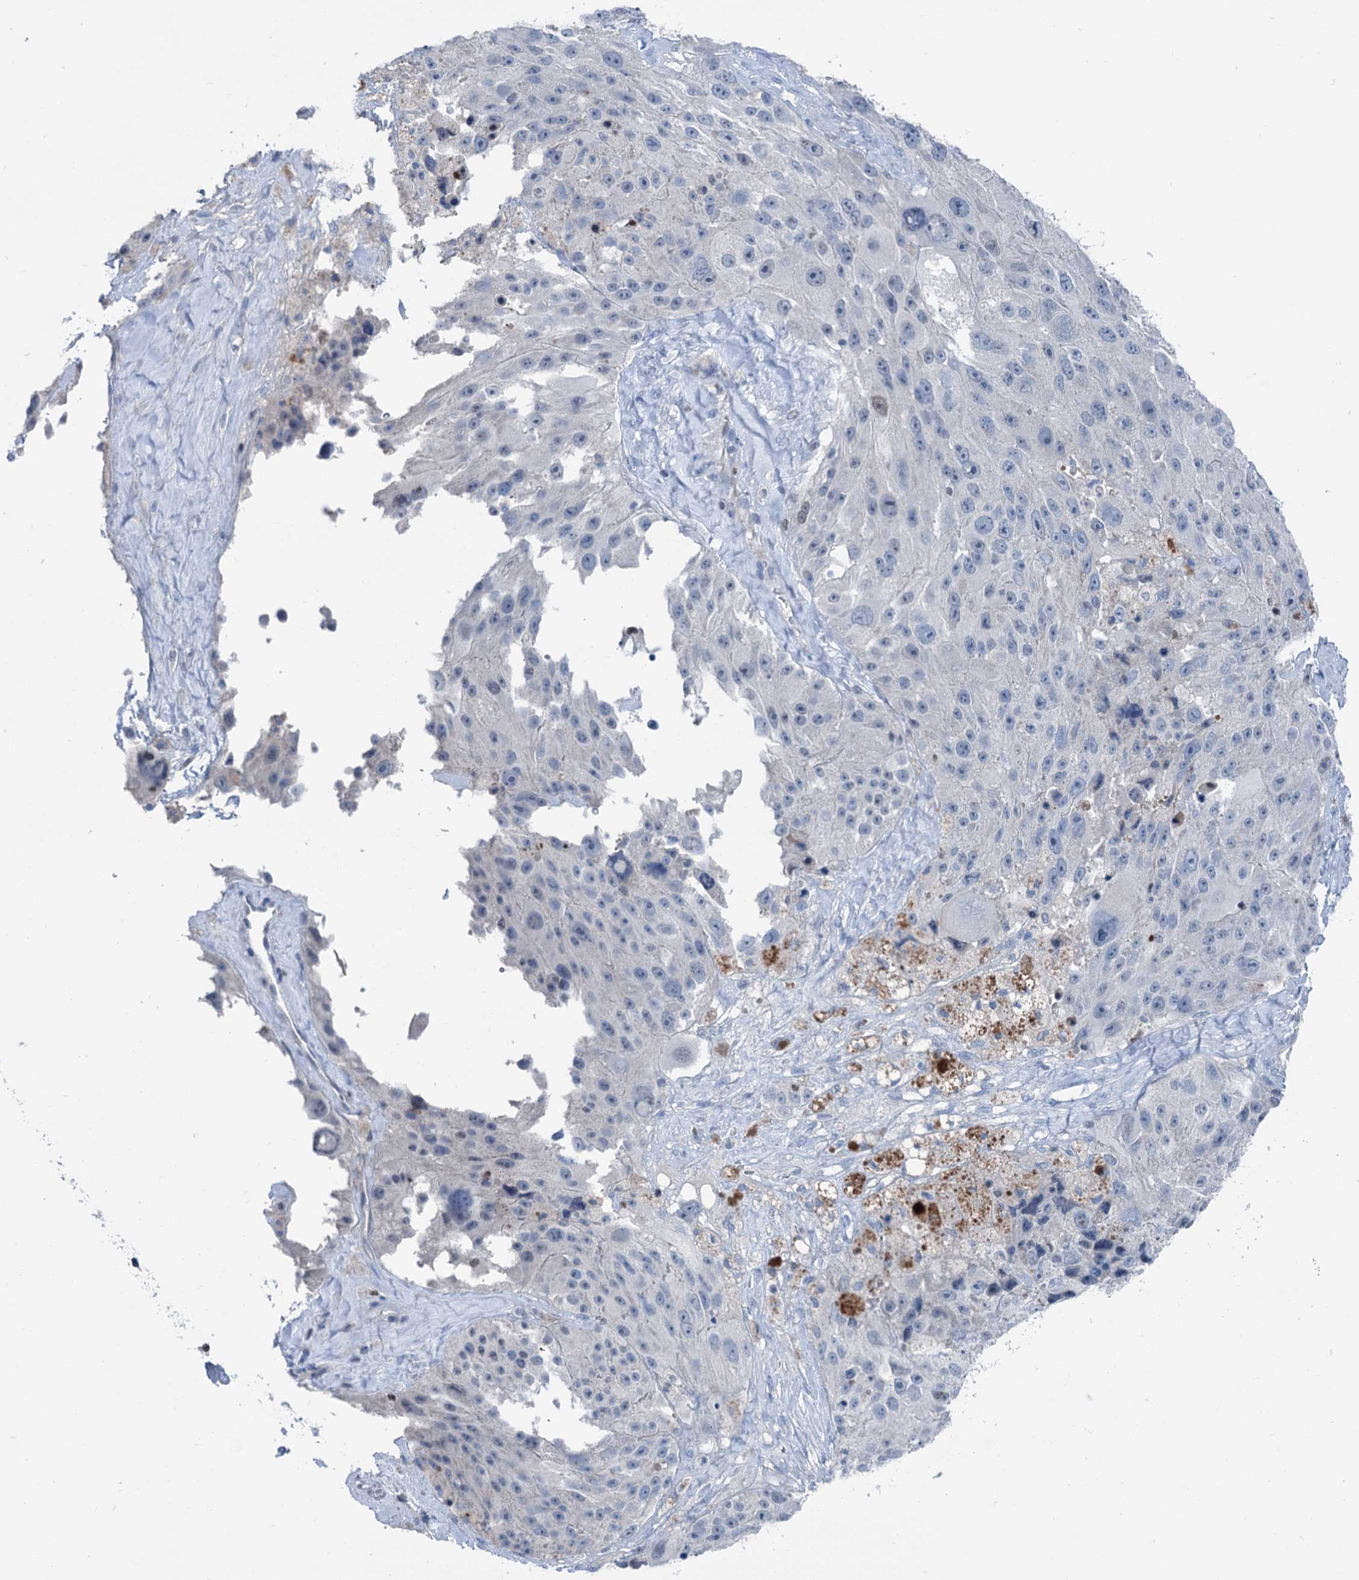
{"staining": {"intensity": "negative", "quantity": "none", "location": "none"}, "tissue": "melanoma", "cell_type": "Tumor cells", "image_type": "cancer", "snomed": [{"axis": "morphology", "description": "Malignant melanoma, Metastatic site"}, {"axis": "topography", "description": "Lymph node"}], "caption": "This is an immunohistochemistry histopathology image of malignant melanoma (metastatic site). There is no expression in tumor cells.", "gene": "ELP4", "patient": {"sex": "male", "age": 62}}